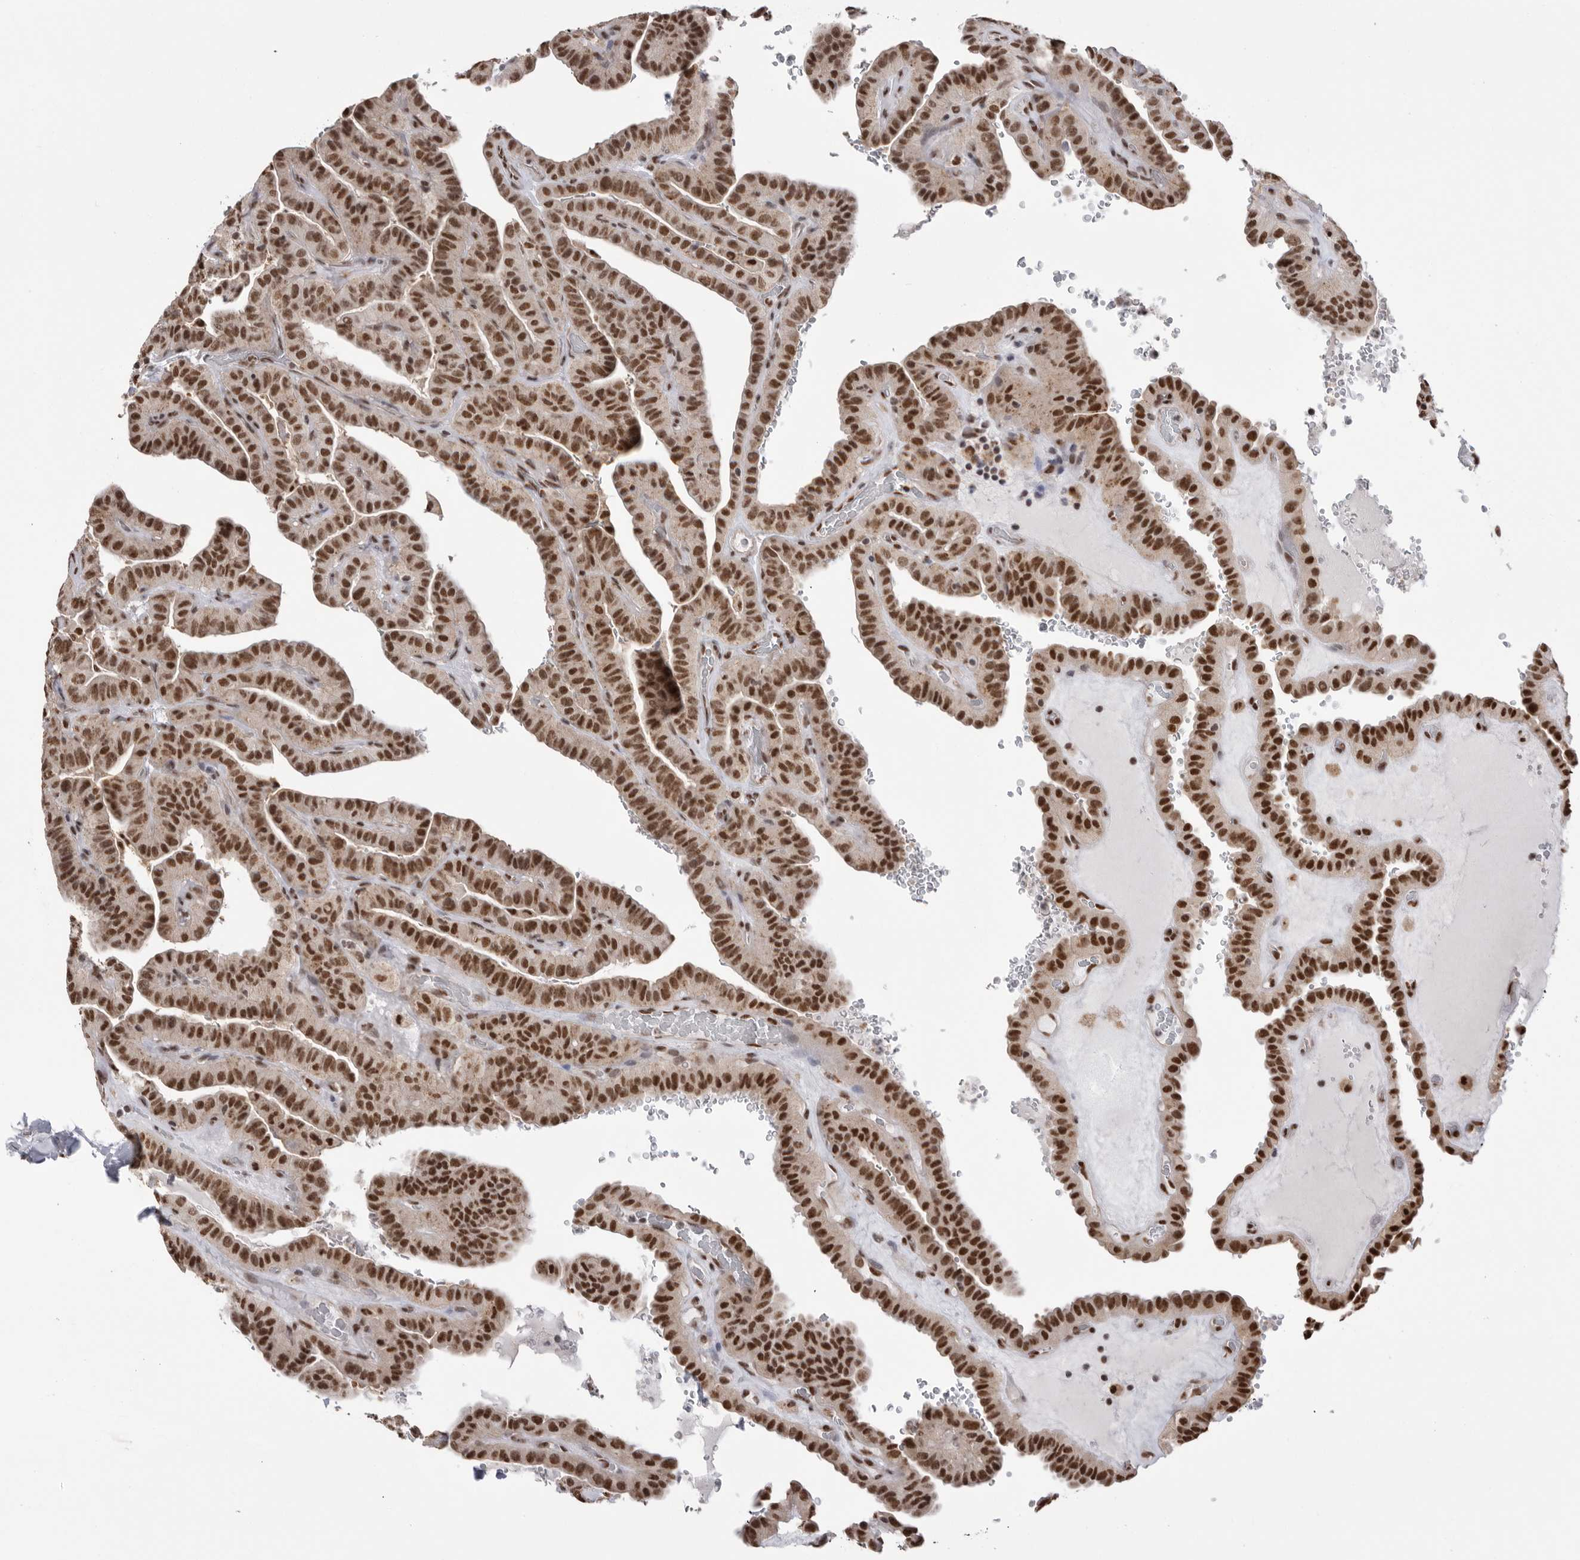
{"staining": {"intensity": "strong", "quantity": ">75%", "location": "nuclear"}, "tissue": "thyroid cancer", "cell_type": "Tumor cells", "image_type": "cancer", "snomed": [{"axis": "morphology", "description": "Papillary adenocarcinoma, NOS"}, {"axis": "topography", "description": "Thyroid gland"}], "caption": "The histopathology image reveals a brown stain indicating the presence of a protein in the nuclear of tumor cells in thyroid cancer.", "gene": "BCLAF3", "patient": {"sex": "male", "age": 77}}